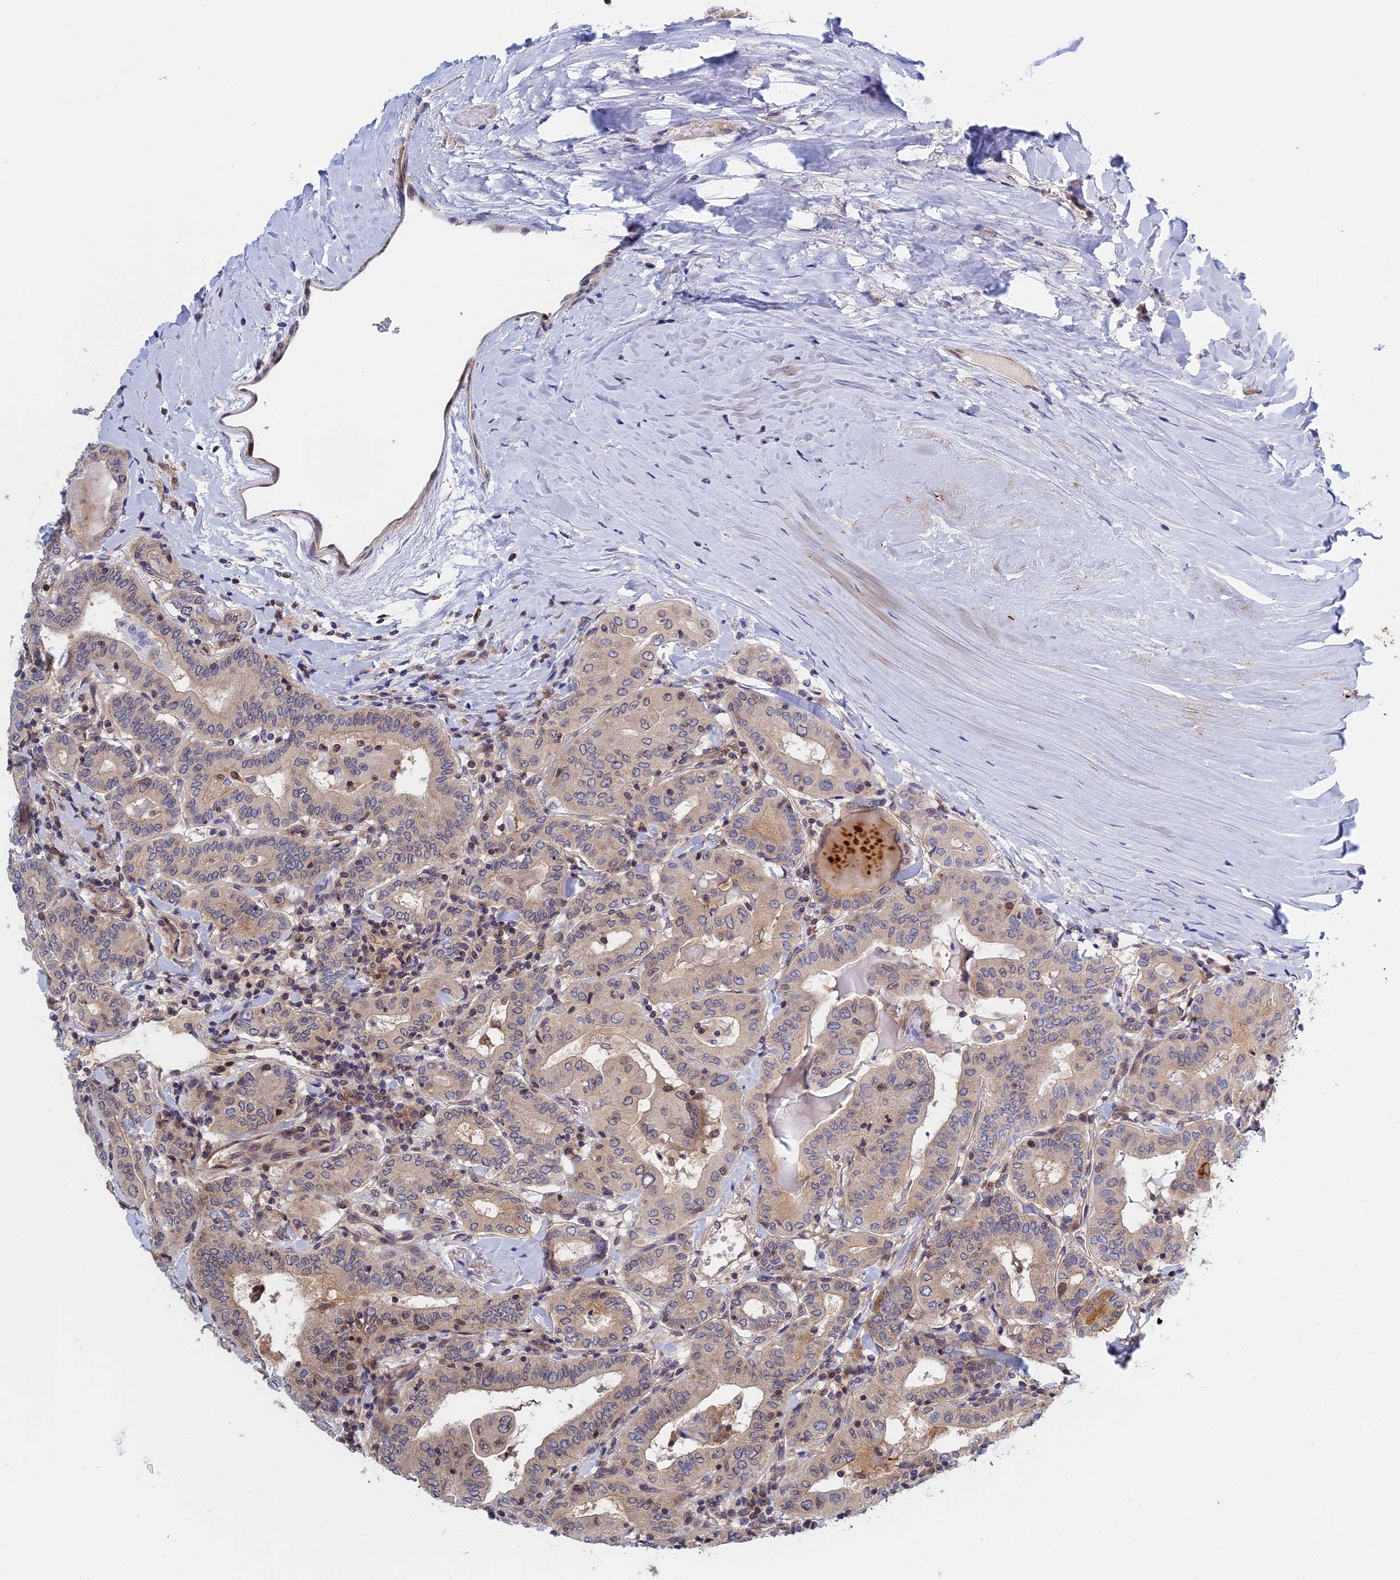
{"staining": {"intensity": "weak", "quantity": "<25%", "location": "cytoplasmic/membranous,nuclear"}, "tissue": "thyroid cancer", "cell_type": "Tumor cells", "image_type": "cancer", "snomed": [{"axis": "morphology", "description": "Papillary adenocarcinoma, NOS"}, {"axis": "topography", "description": "Thyroid gland"}], "caption": "Protein analysis of papillary adenocarcinoma (thyroid) reveals no significant staining in tumor cells.", "gene": "NAA10", "patient": {"sex": "female", "age": 72}}